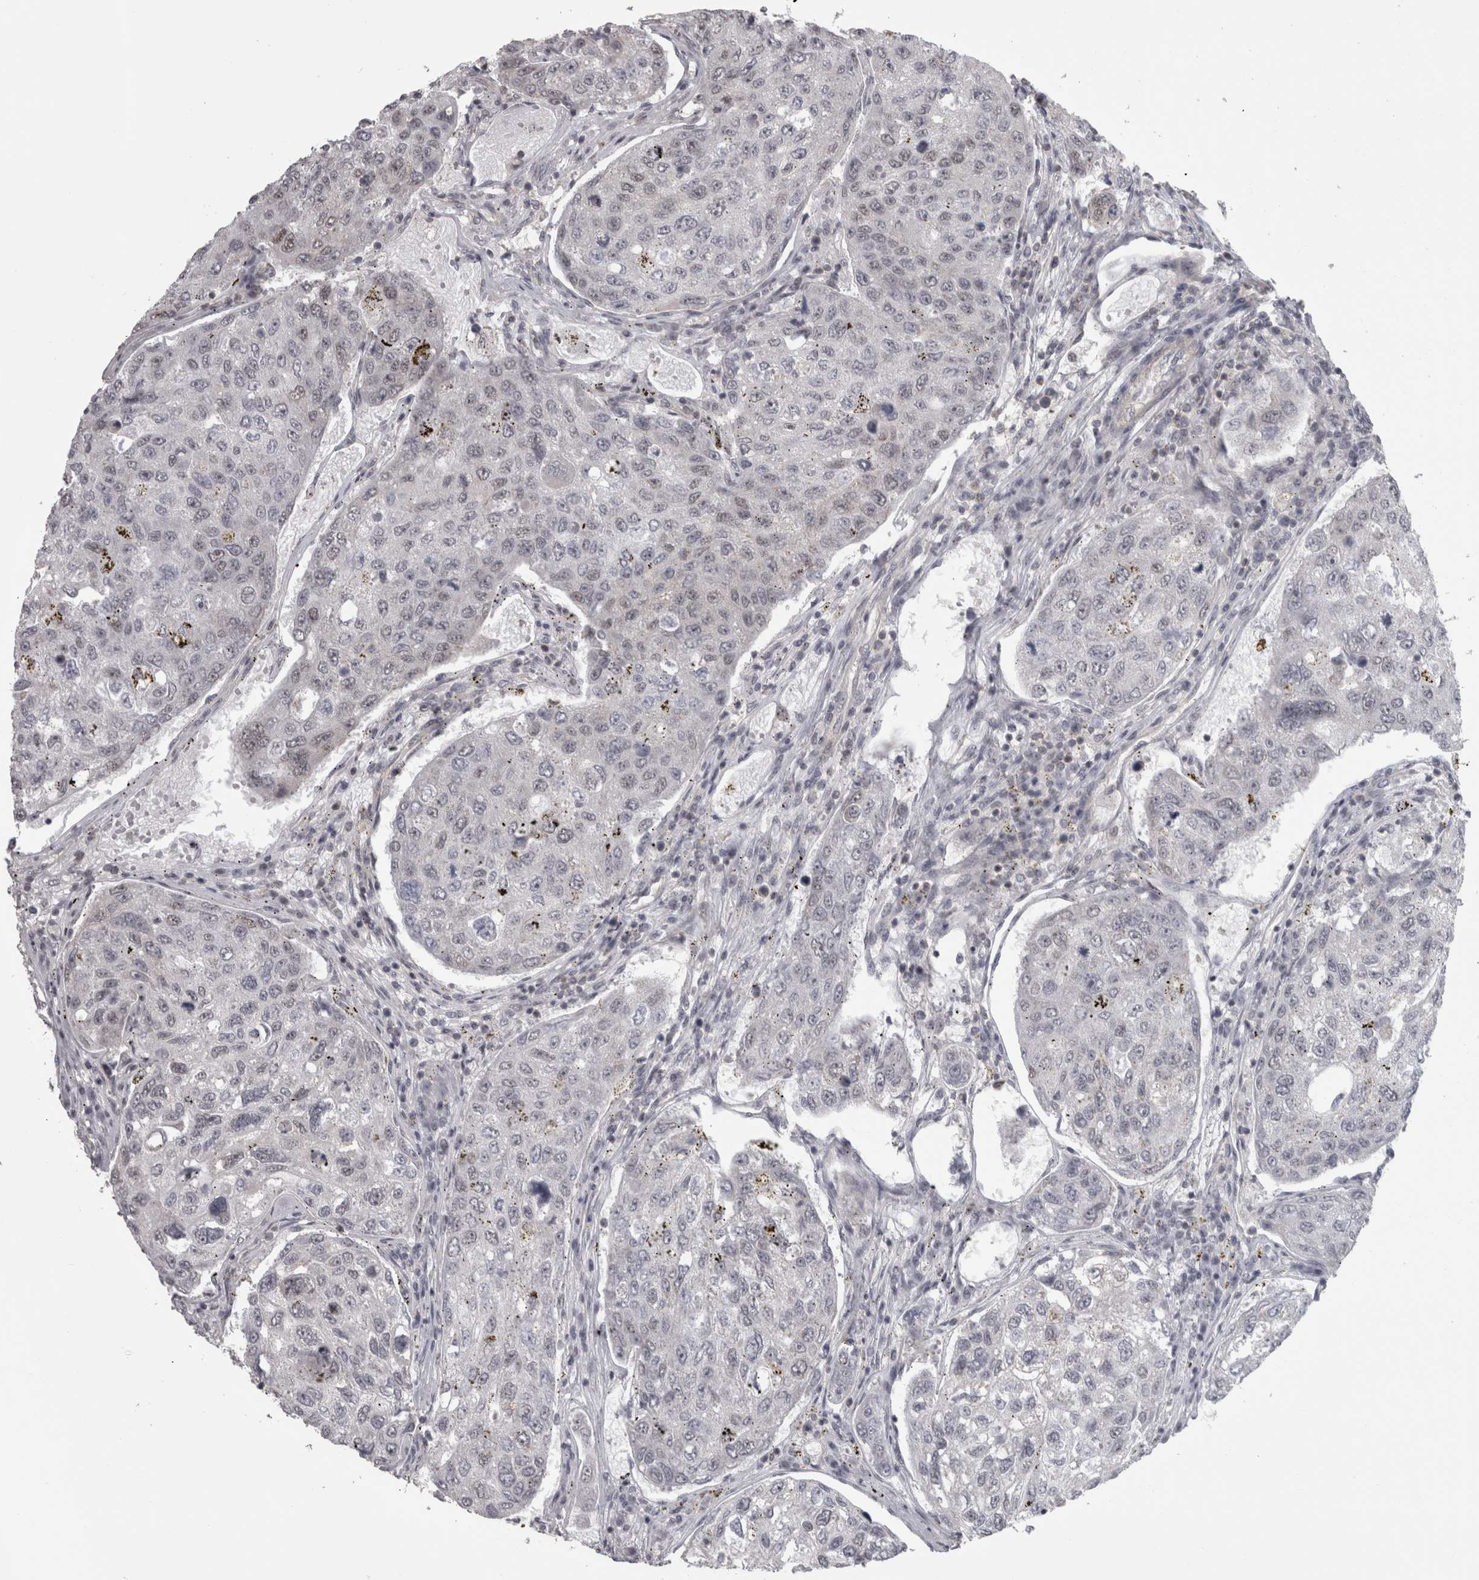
{"staining": {"intensity": "negative", "quantity": "none", "location": "none"}, "tissue": "urothelial cancer", "cell_type": "Tumor cells", "image_type": "cancer", "snomed": [{"axis": "morphology", "description": "Urothelial carcinoma, High grade"}, {"axis": "topography", "description": "Lymph node"}, {"axis": "topography", "description": "Urinary bladder"}], "caption": "Protein analysis of urothelial cancer exhibits no significant expression in tumor cells.", "gene": "PPP1R12B", "patient": {"sex": "male", "age": 51}}